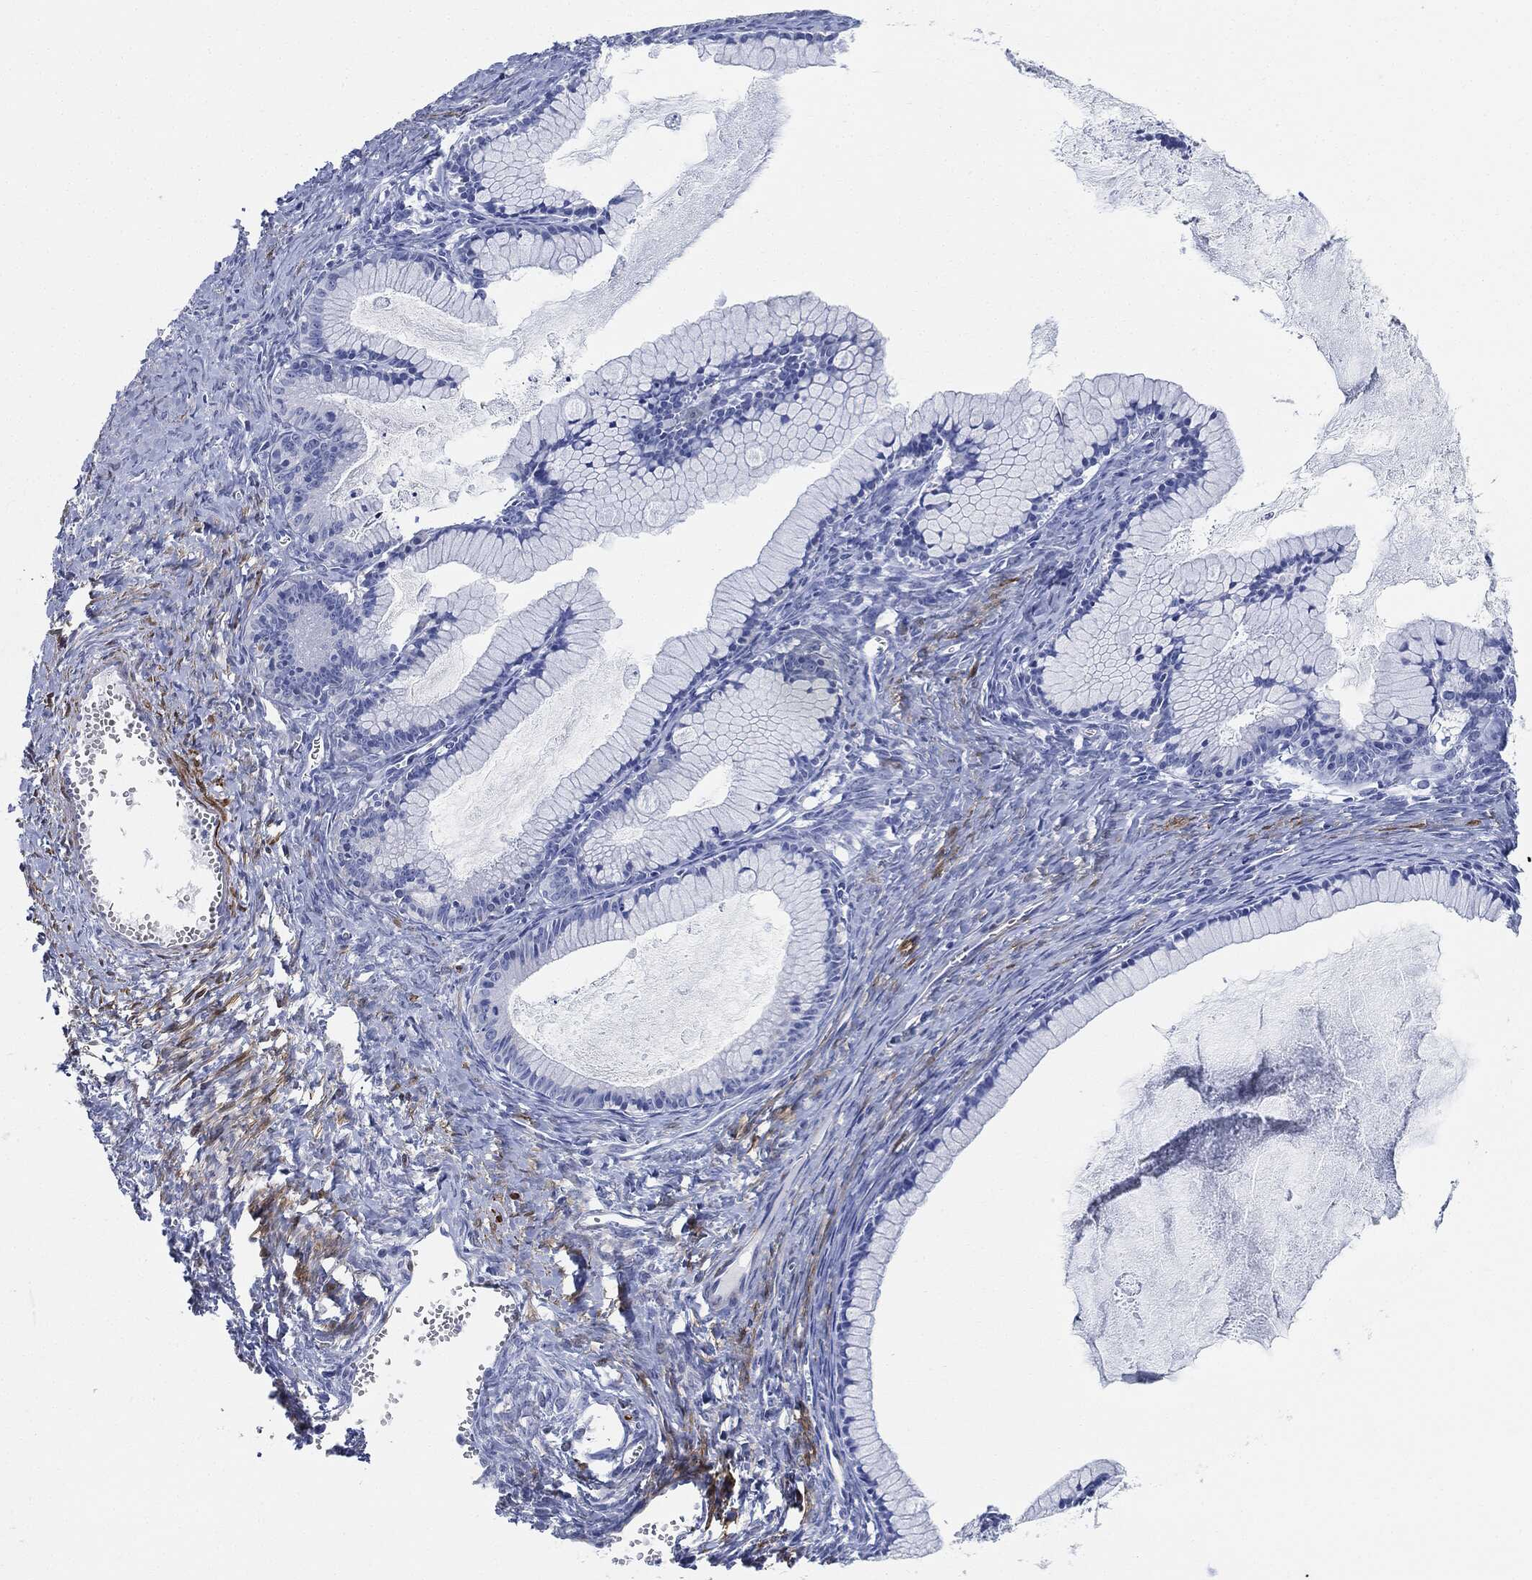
{"staining": {"intensity": "negative", "quantity": "none", "location": "none"}, "tissue": "ovarian cancer", "cell_type": "Tumor cells", "image_type": "cancer", "snomed": [{"axis": "morphology", "description": "Cystadenocarcinoma, mucinous, NOS"}, {"axis": "topography", "description": "Ovary"}], "caption": "Immunohistochemical staining of ovarian cancer shows no significant expression in tumor cells.", "gene": "TAGLN", "patient": {"sex": "female", "age": 41}}